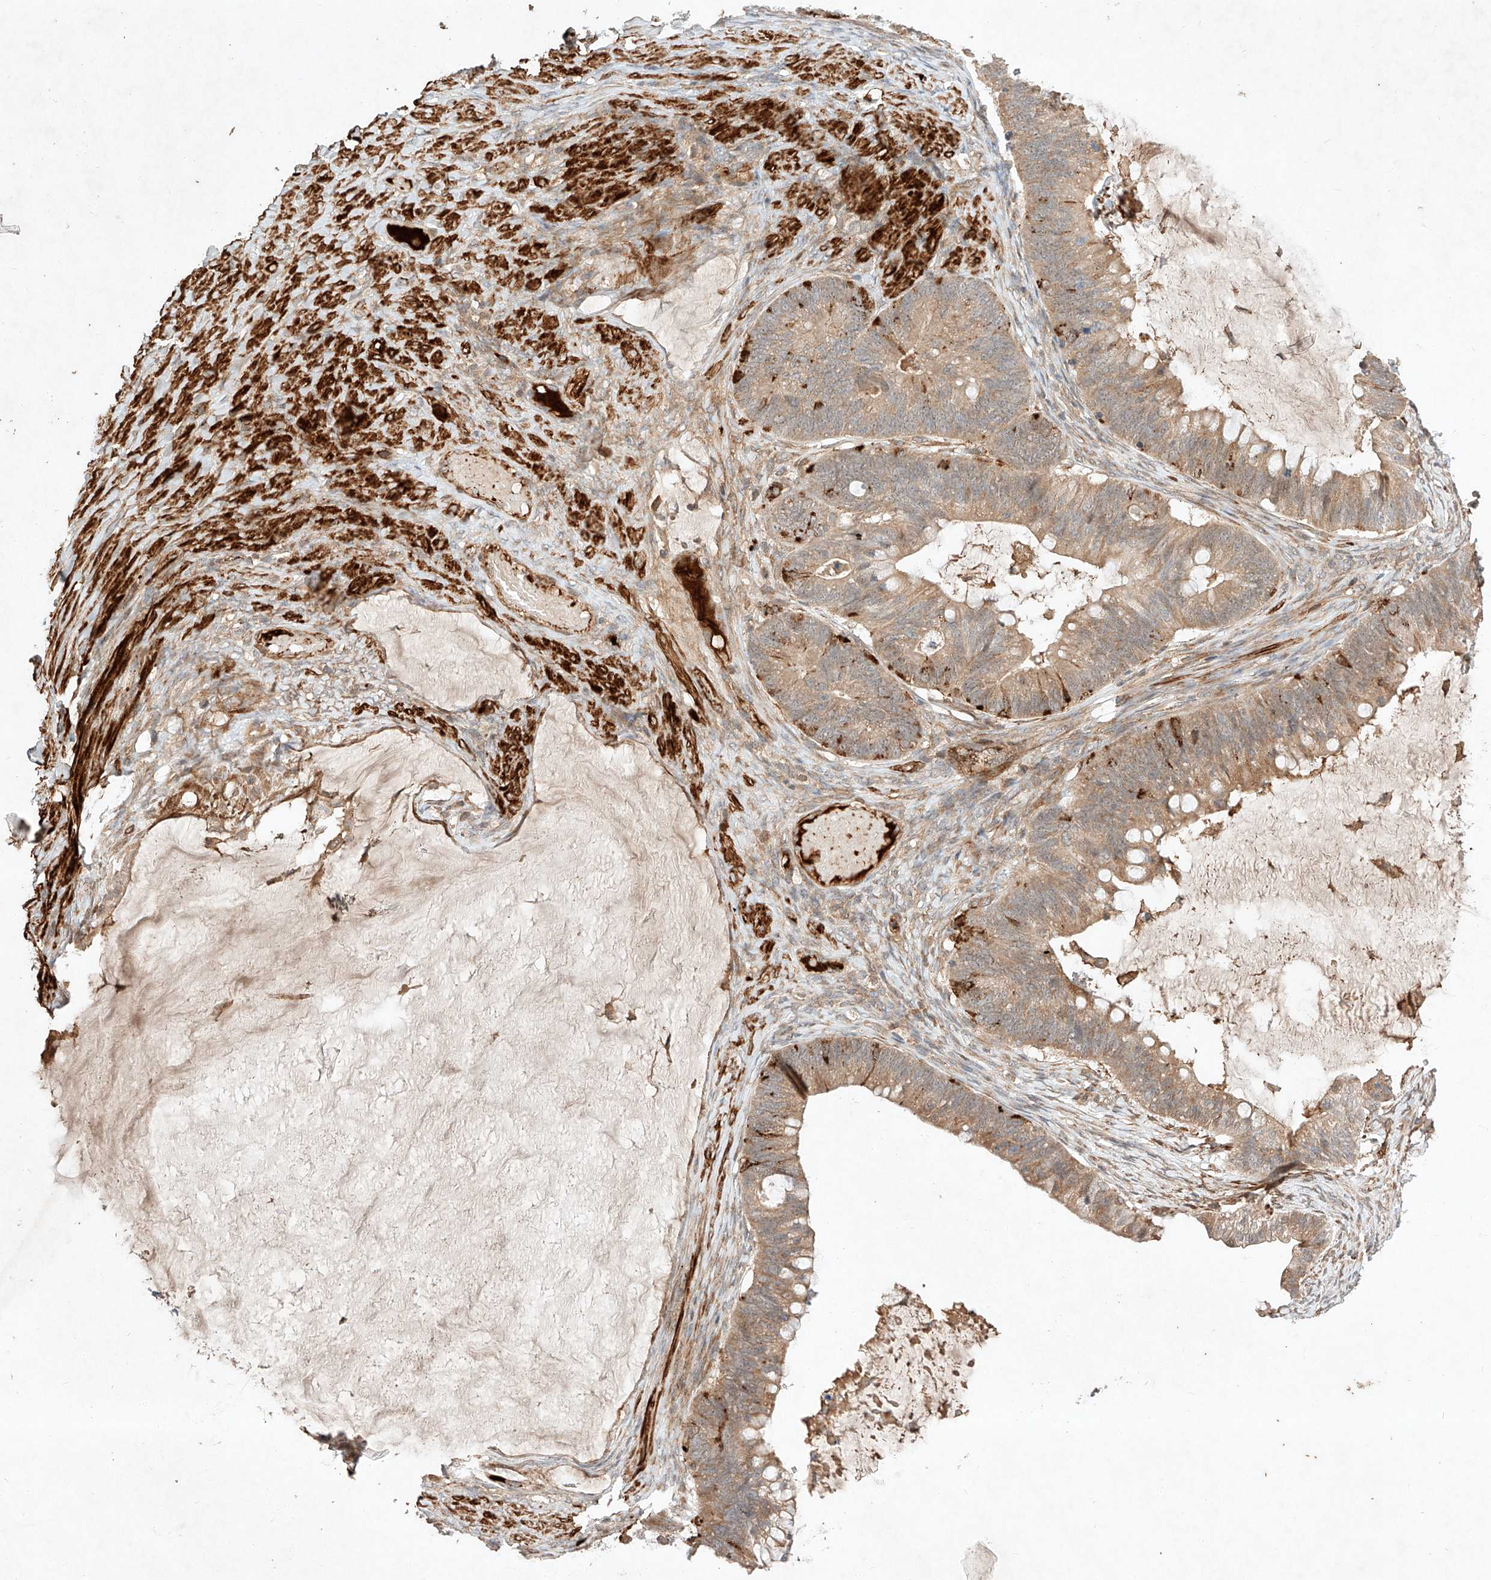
{"staining": {"intensity": "weak", "quantity": ">75%", "location": "cytoplasmic/membranous"}, "tissue": "ovarian cancer", "cell_type": "Tumor cells", "image_type": "cancer", "snomed": [{"axis": "morphology", "description": "Cystadenocarcinoma, mucinous, NOS"}, {"axis": "topography", "description": "Ovary"}], "caption": "Ovarian cancer (mucinous cystadenocarcinoma) stained for a protein (brown) shows weak cytoplasmic/membranous positive expression in approximately >75% of tumor cells.", "gene": "ARHGAP33", "patient": {"sex": "female", "age": 61}}